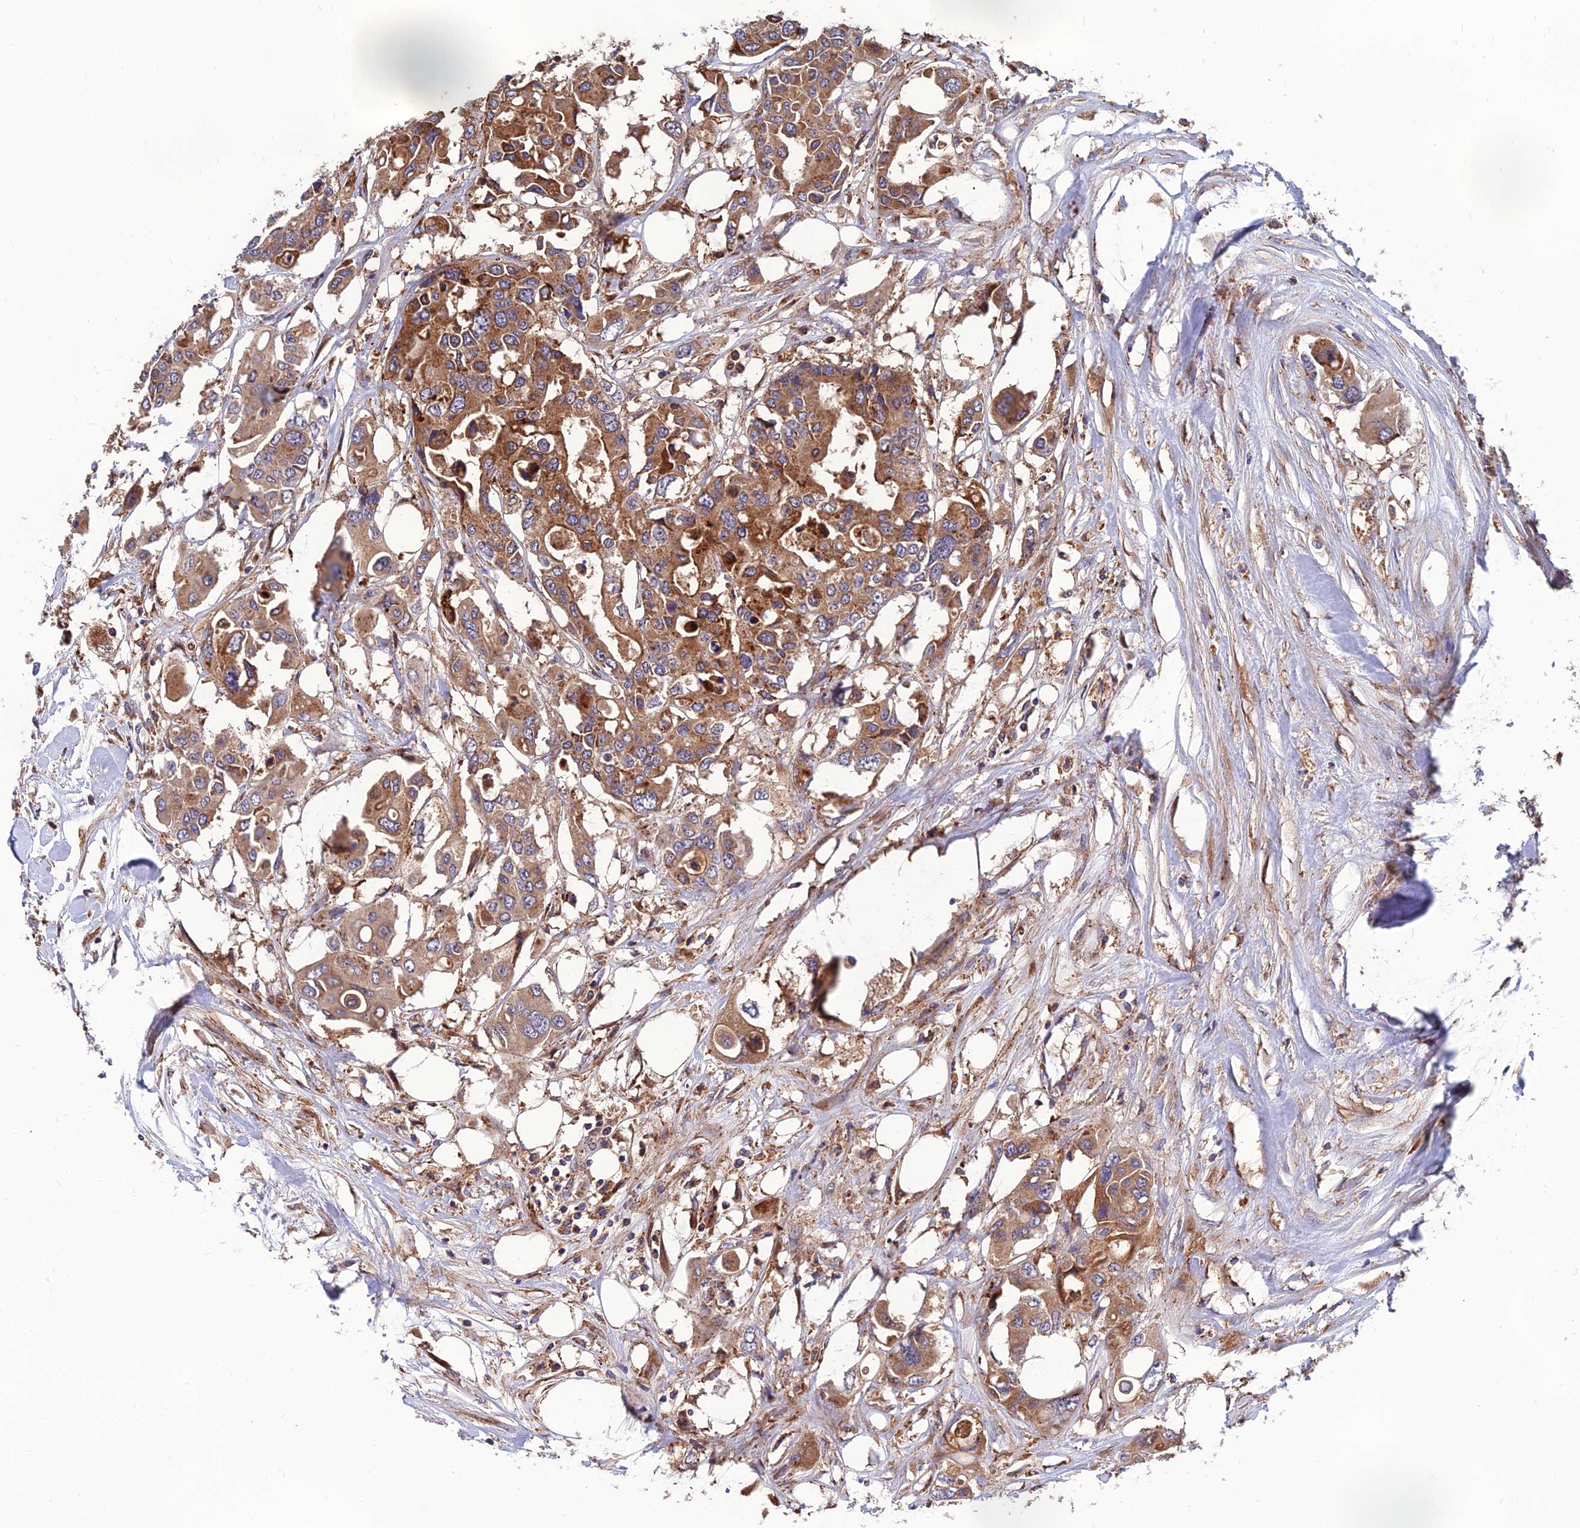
{"staining": {"intensity": "moderate", "quantity": ">75%", "location": "cytoplasmic/membranous"}, "tissue": "colorectal cancer", "cell_type": "Tumor cells", "image_type": "cancer", "snomed": [{"axis": "morphology", "description": "Adenocarcinoma, NOS"}, {"axis": "topography", "description": "Colon"}], "caption": "Moderate cytoplasmic/membranous positivity is seen in approximately >75% of tumor cells in colorectal adenocarcinoma. (Brightfield microscopy of DAB IHC at high magnification).", "gene": "UMAD1", "patient": {"sex": "male", "age": 77}}